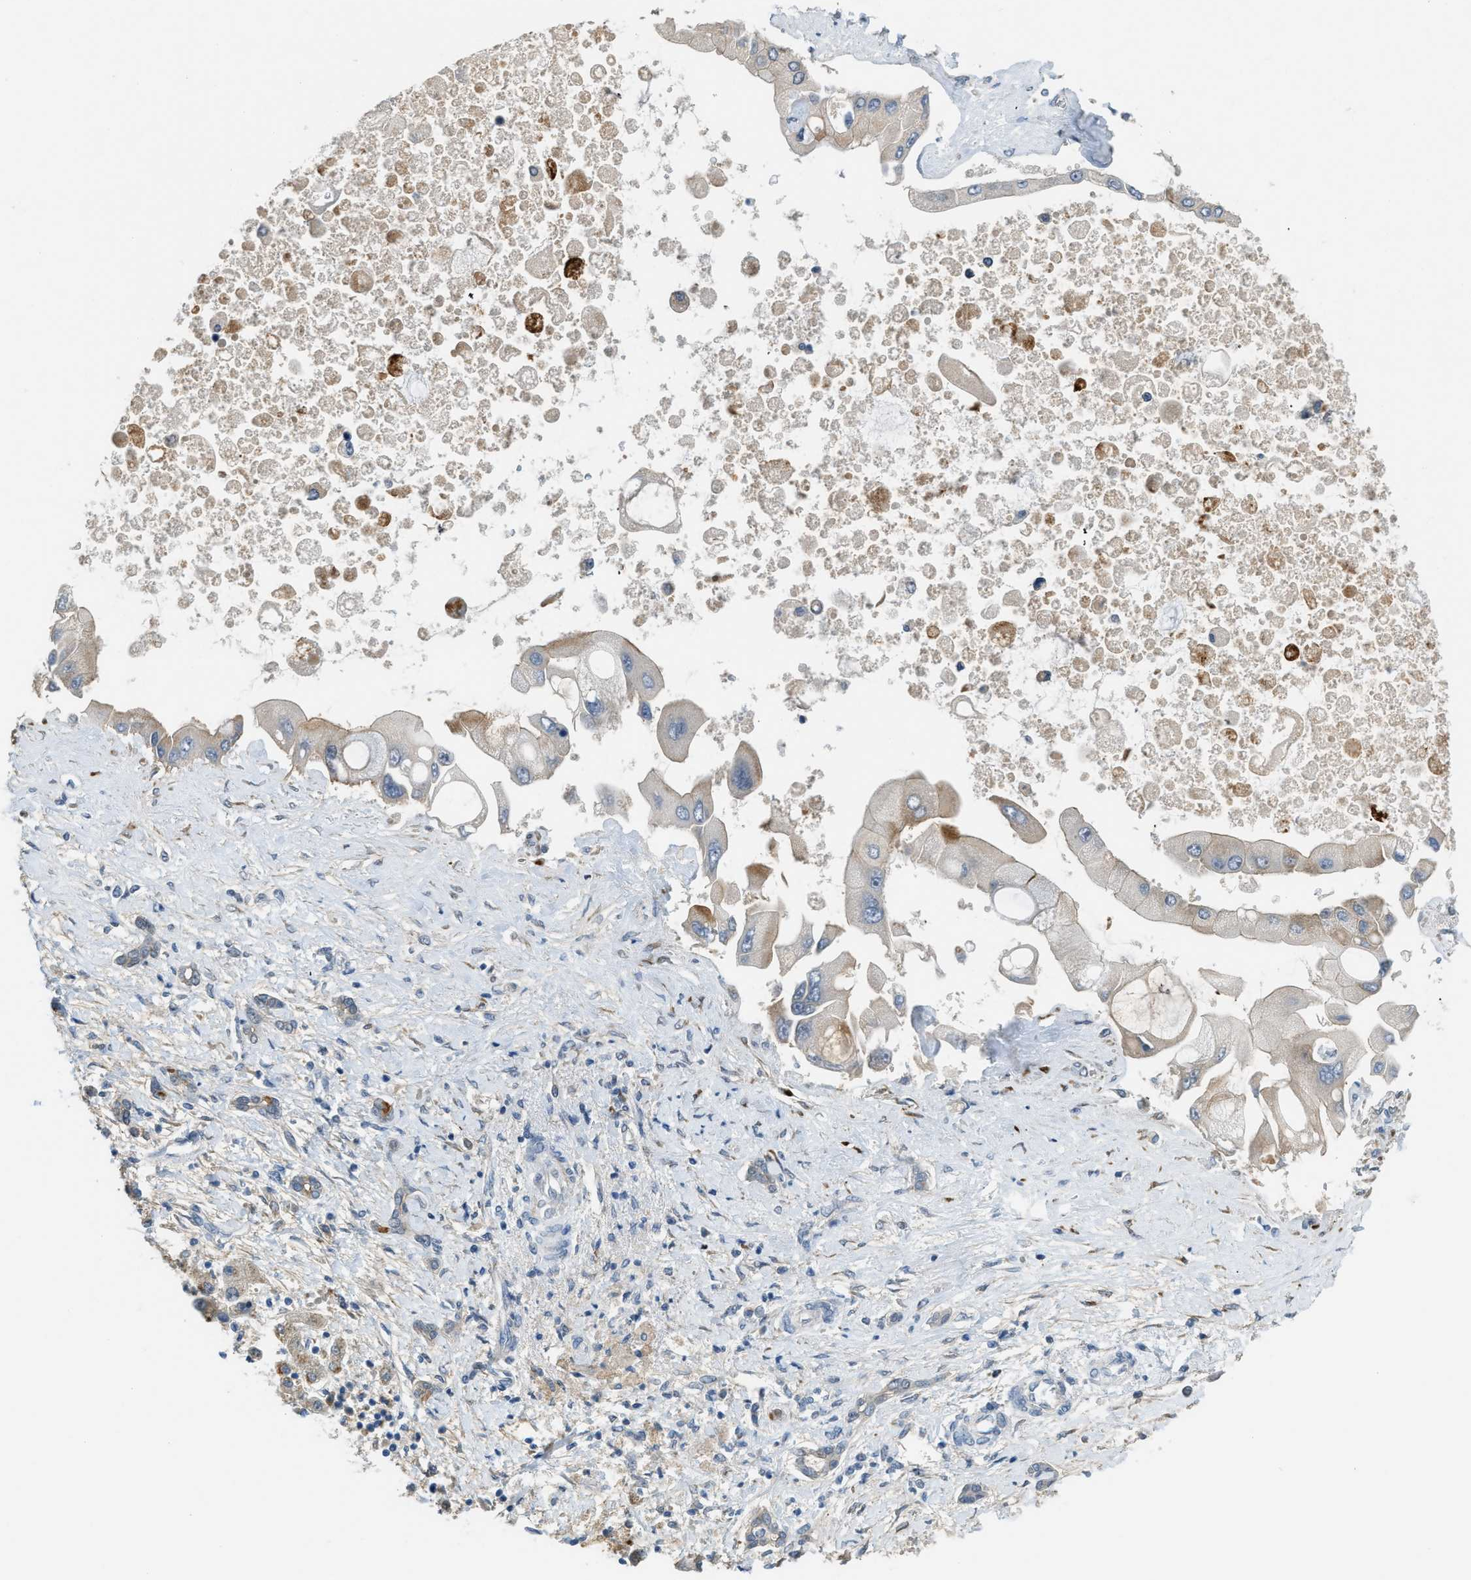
{"staining": {"intensity": "weak", "quantity": "<25%", "location": "cytoplasmic/membranous"}, "tissue": "liver cancer", "cell_type": "Tumor cells", "image_type": "cancer", "snomed": [{"axis": "morphology", "description": "Cholangiocarcinoma"}, {"axis": "topography", "description": "Liver"}], "caption": "Tumor cells are negative for protein expression in human liver cancer (cholangiocarcinoma). (Brightfield microscopy of DAB (3,3'-diaminobenzidine) immunohistochemistry at high magnification).", "gene": "TMEM154", "patient": {"sex": "male", "age": 50}}